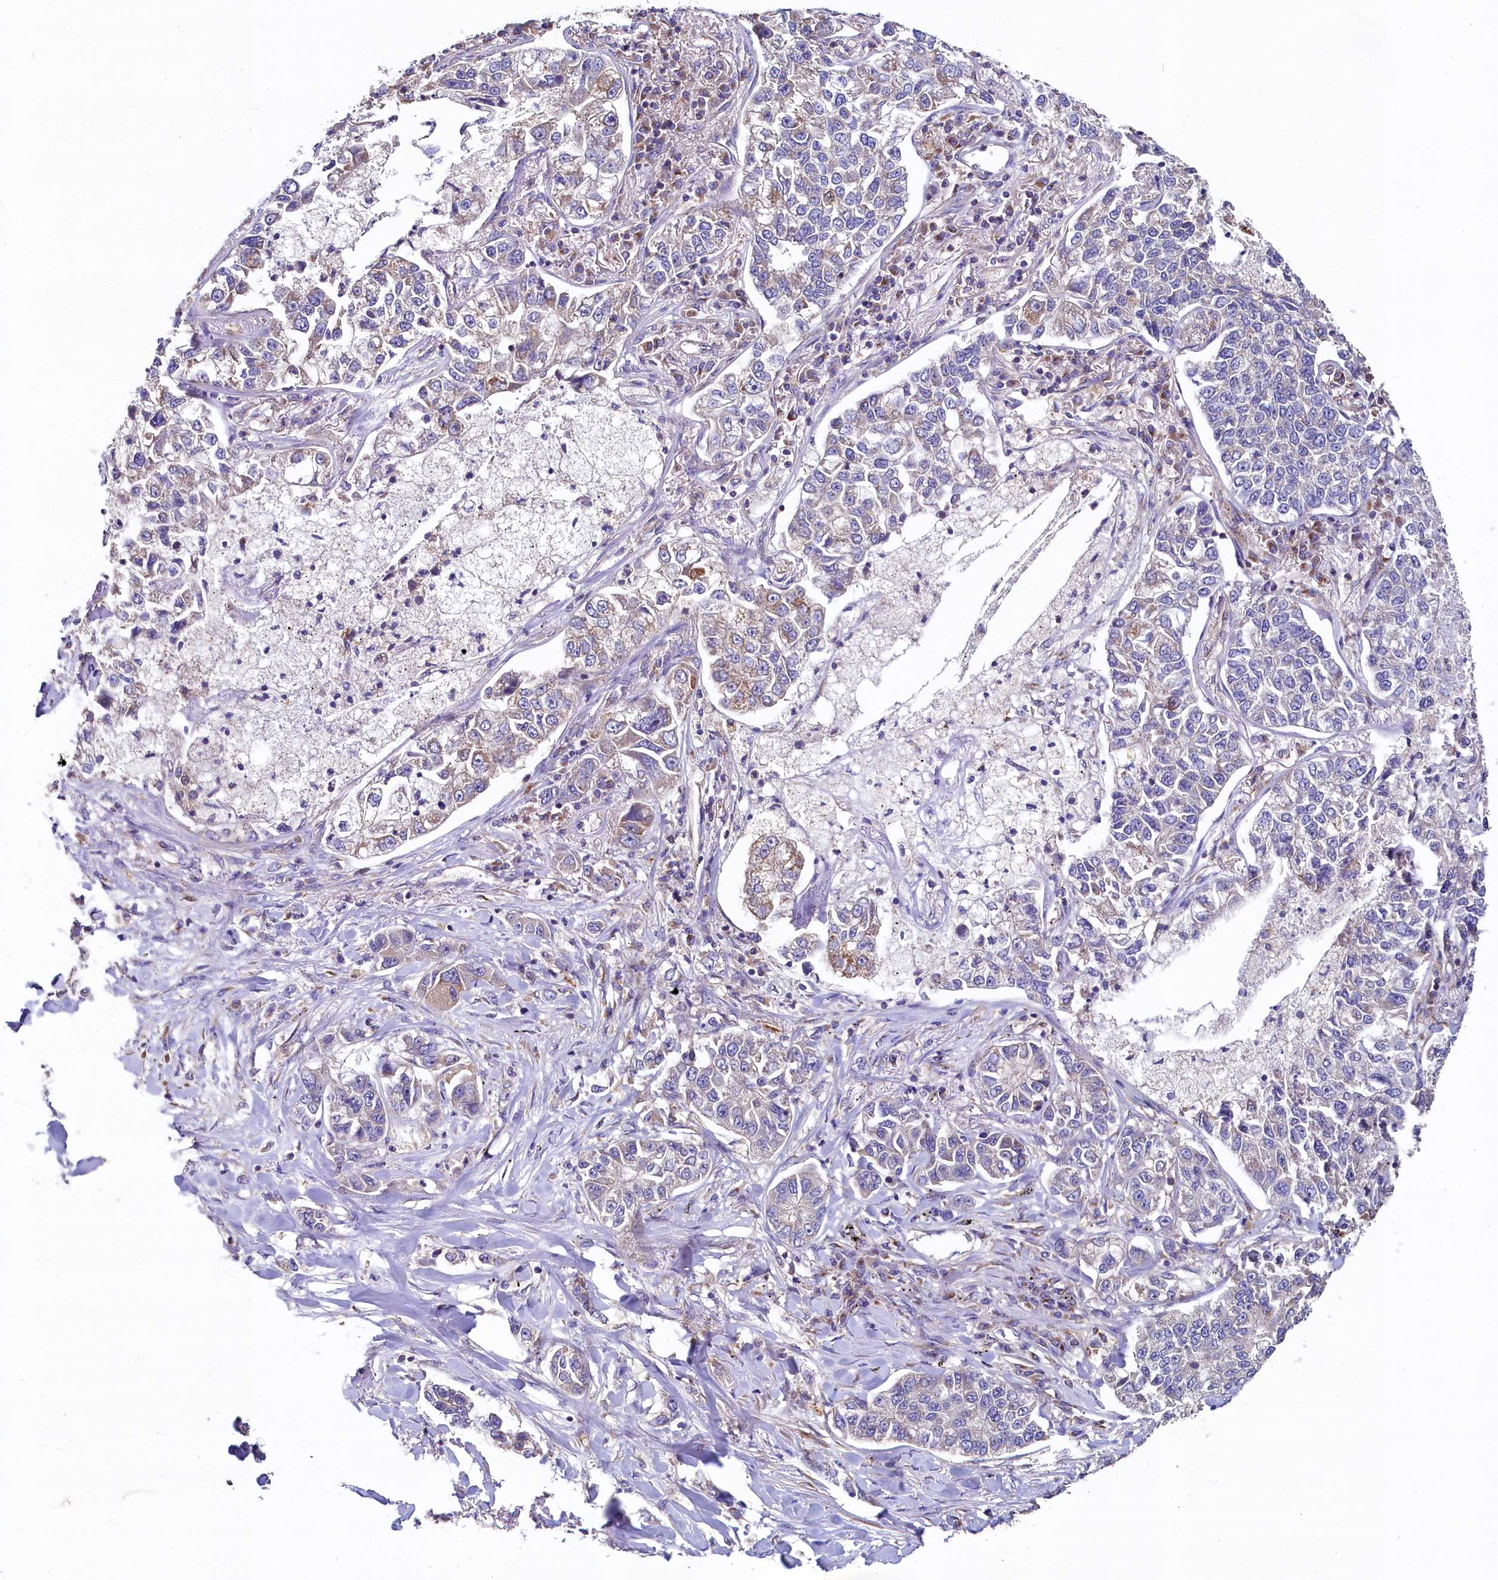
{"staining": {"intensity": "weak", "quantity": "<25%", "location": "cytoplasmic/membranous"}, "tissue": "lung cancer", "cell_type": "Tumor cells", "image_type": "cancer", "snomed": [{"axis": "morphology", "description": "Adenocarcinoma, NOS"}, {"axis": "topography", "description": "Lung"}], "caption": "Adenocarcinoma (lung) was stained to show a protein in brown. There is no significant expression in tumor cells.", "gene": "PPIP5K1", "patient": {"sex": "male", "age": 49}}